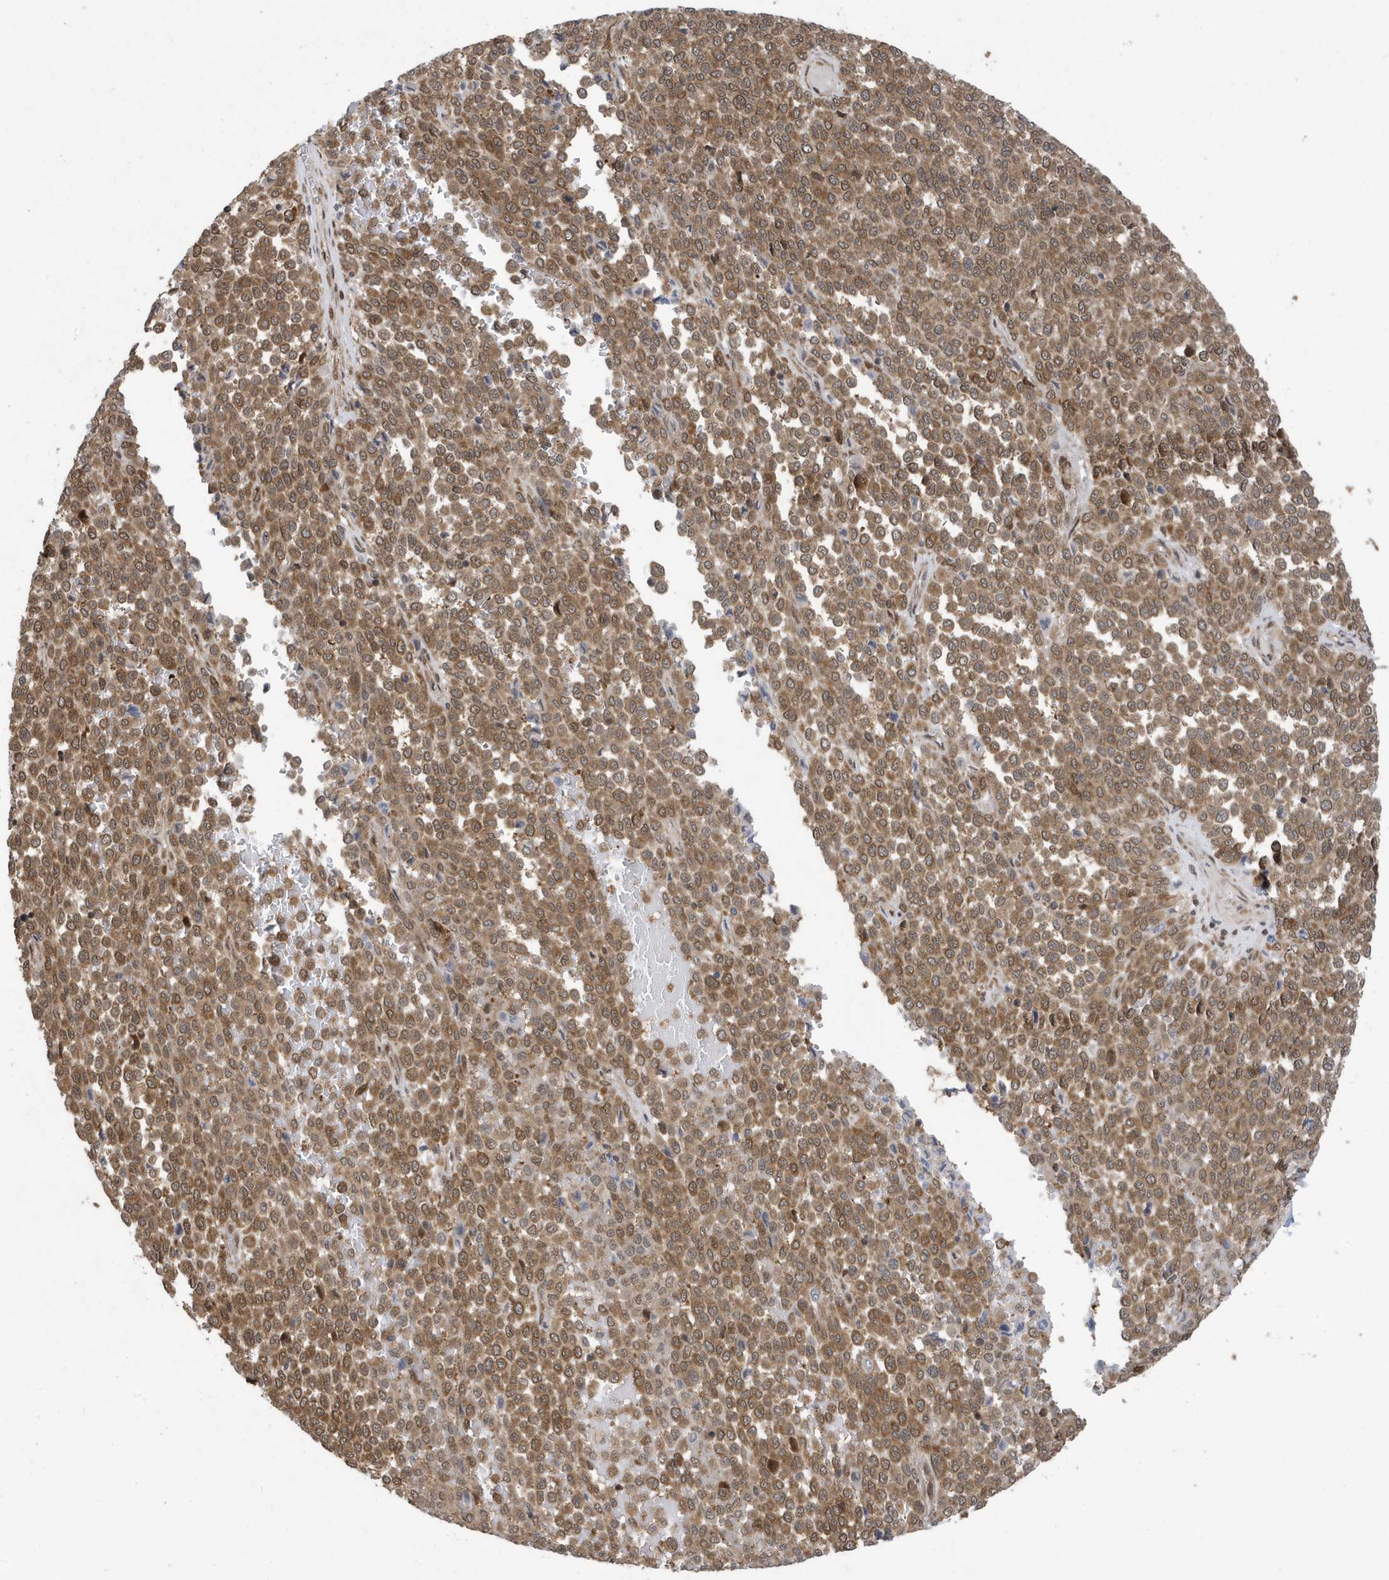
{"staining": {"intensity": "moderate", "quantity": ">75%", "location": "cytoplasmic/membranous,nuclear"}, "tissue": "melanoma", "cell_type": "Tumor cells", "image_type": "cancer", "snomed": [{"axis": "morphology", "description": "Malignant melanoma, Metastatic site"}, {"axis": "topography", "description": "Pancreas"}], "caption": "Melanoma was stained to show a protein in brown. There is medium levels of moderate cytoplasmic/membranous and nuclear positivity in about >75% of tumor cells.", "gene": "UBQLN1", "patient": {"sex": "female", "age": 30}}